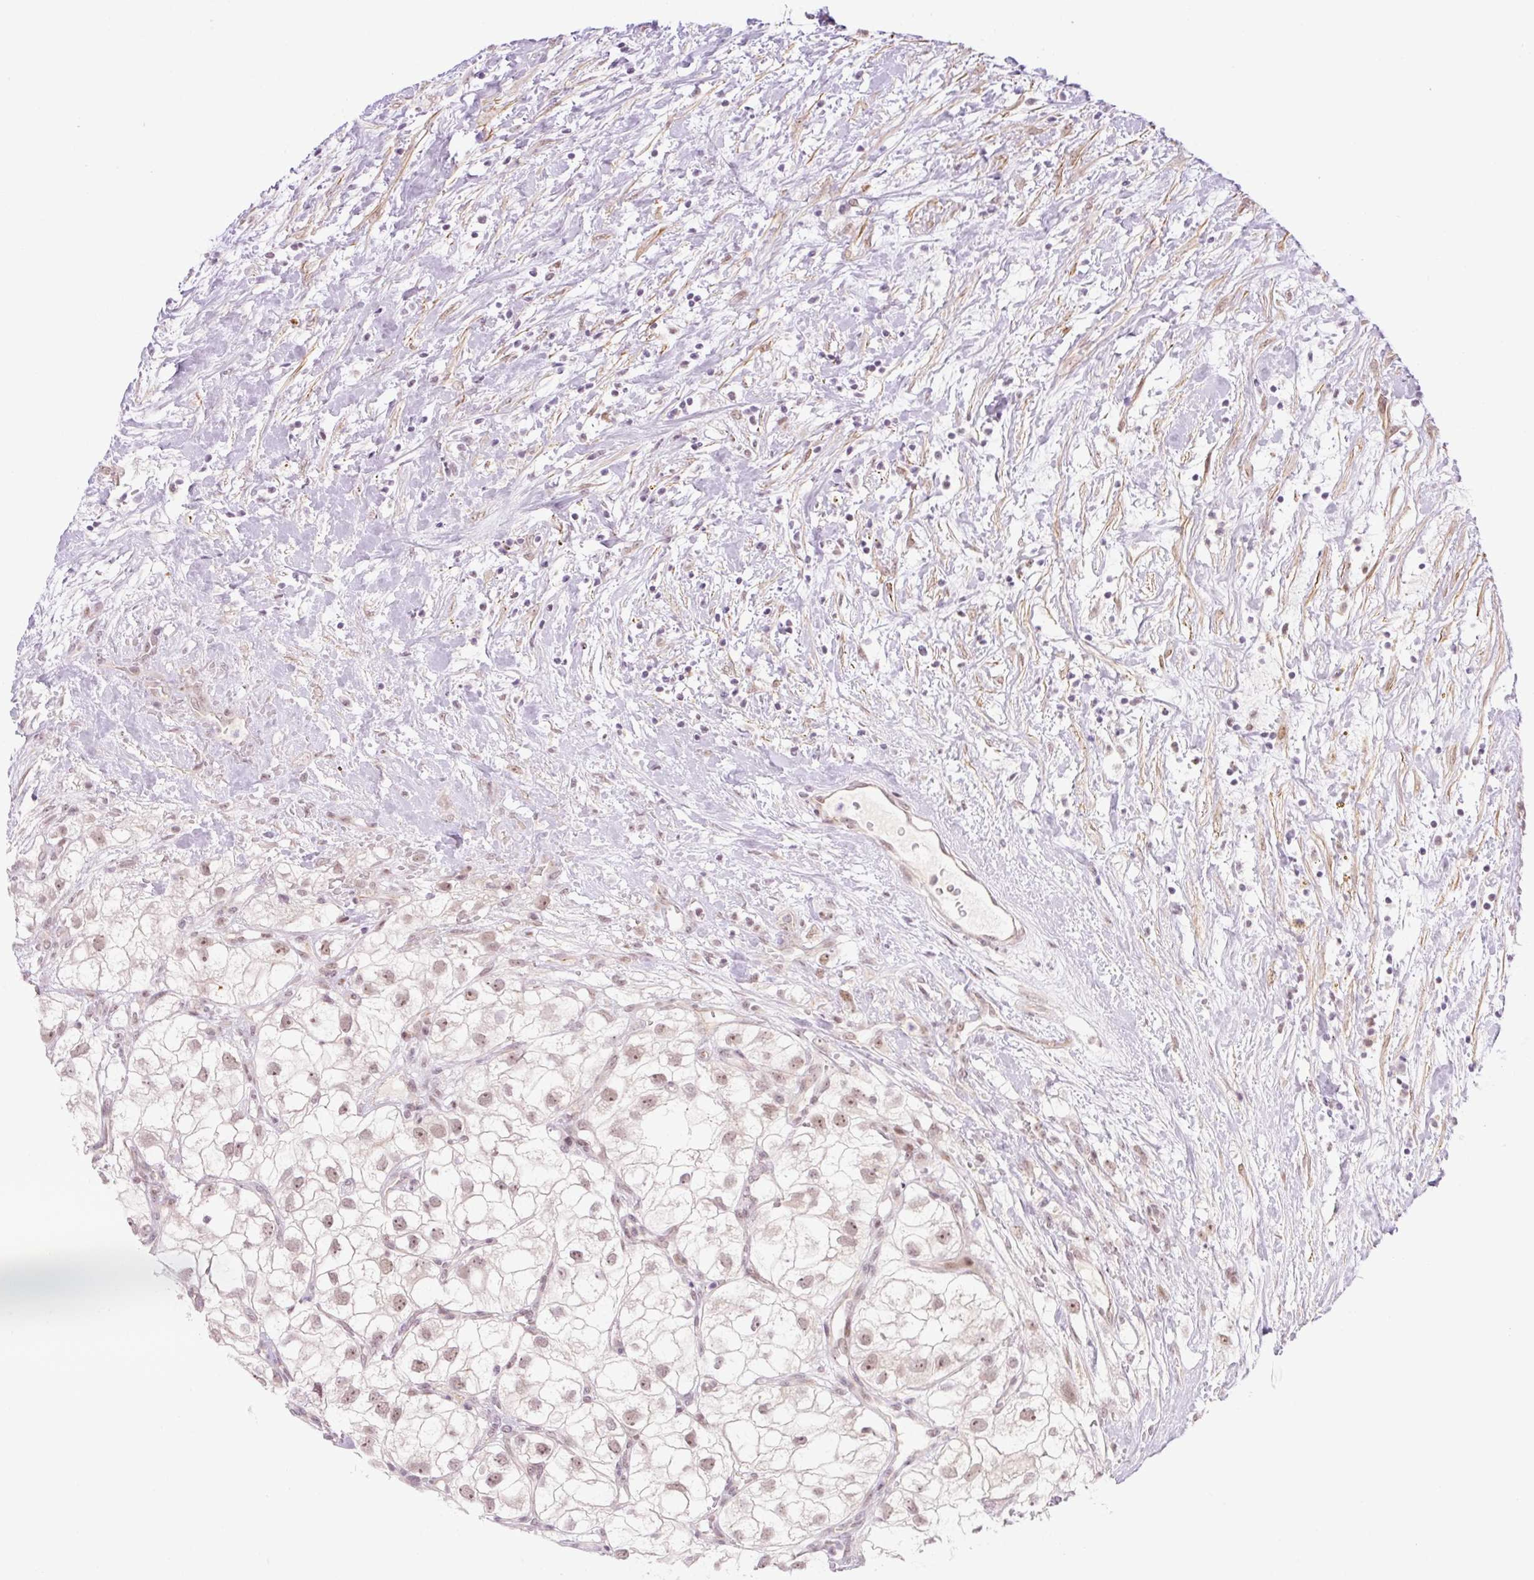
{"staining": {"intensity": "weak", "quantity": ">75%", "location": "nuclear"}, "tissue": "renal cancer", "cell_type": "Tumor cells", "image_type": "cancer", "snomed": [{"axis": "morphology", "description": "Adenocarcinoma, NOS"}, {"axis": "topography", "description": "Kidney"}], "caption": "Immunohistochemistry (IHC) photomicrograph of neoplastic tissue: human renal adenocarcinoma stained using immunohistochemistry (IHC) demonstrates low levels of weak protein expression localized specifically in the nuclear of tumor cells, appearing as a nuclear brown color.", "gene": "ICE1", "patient": {"sex": "male", "age": 59}}